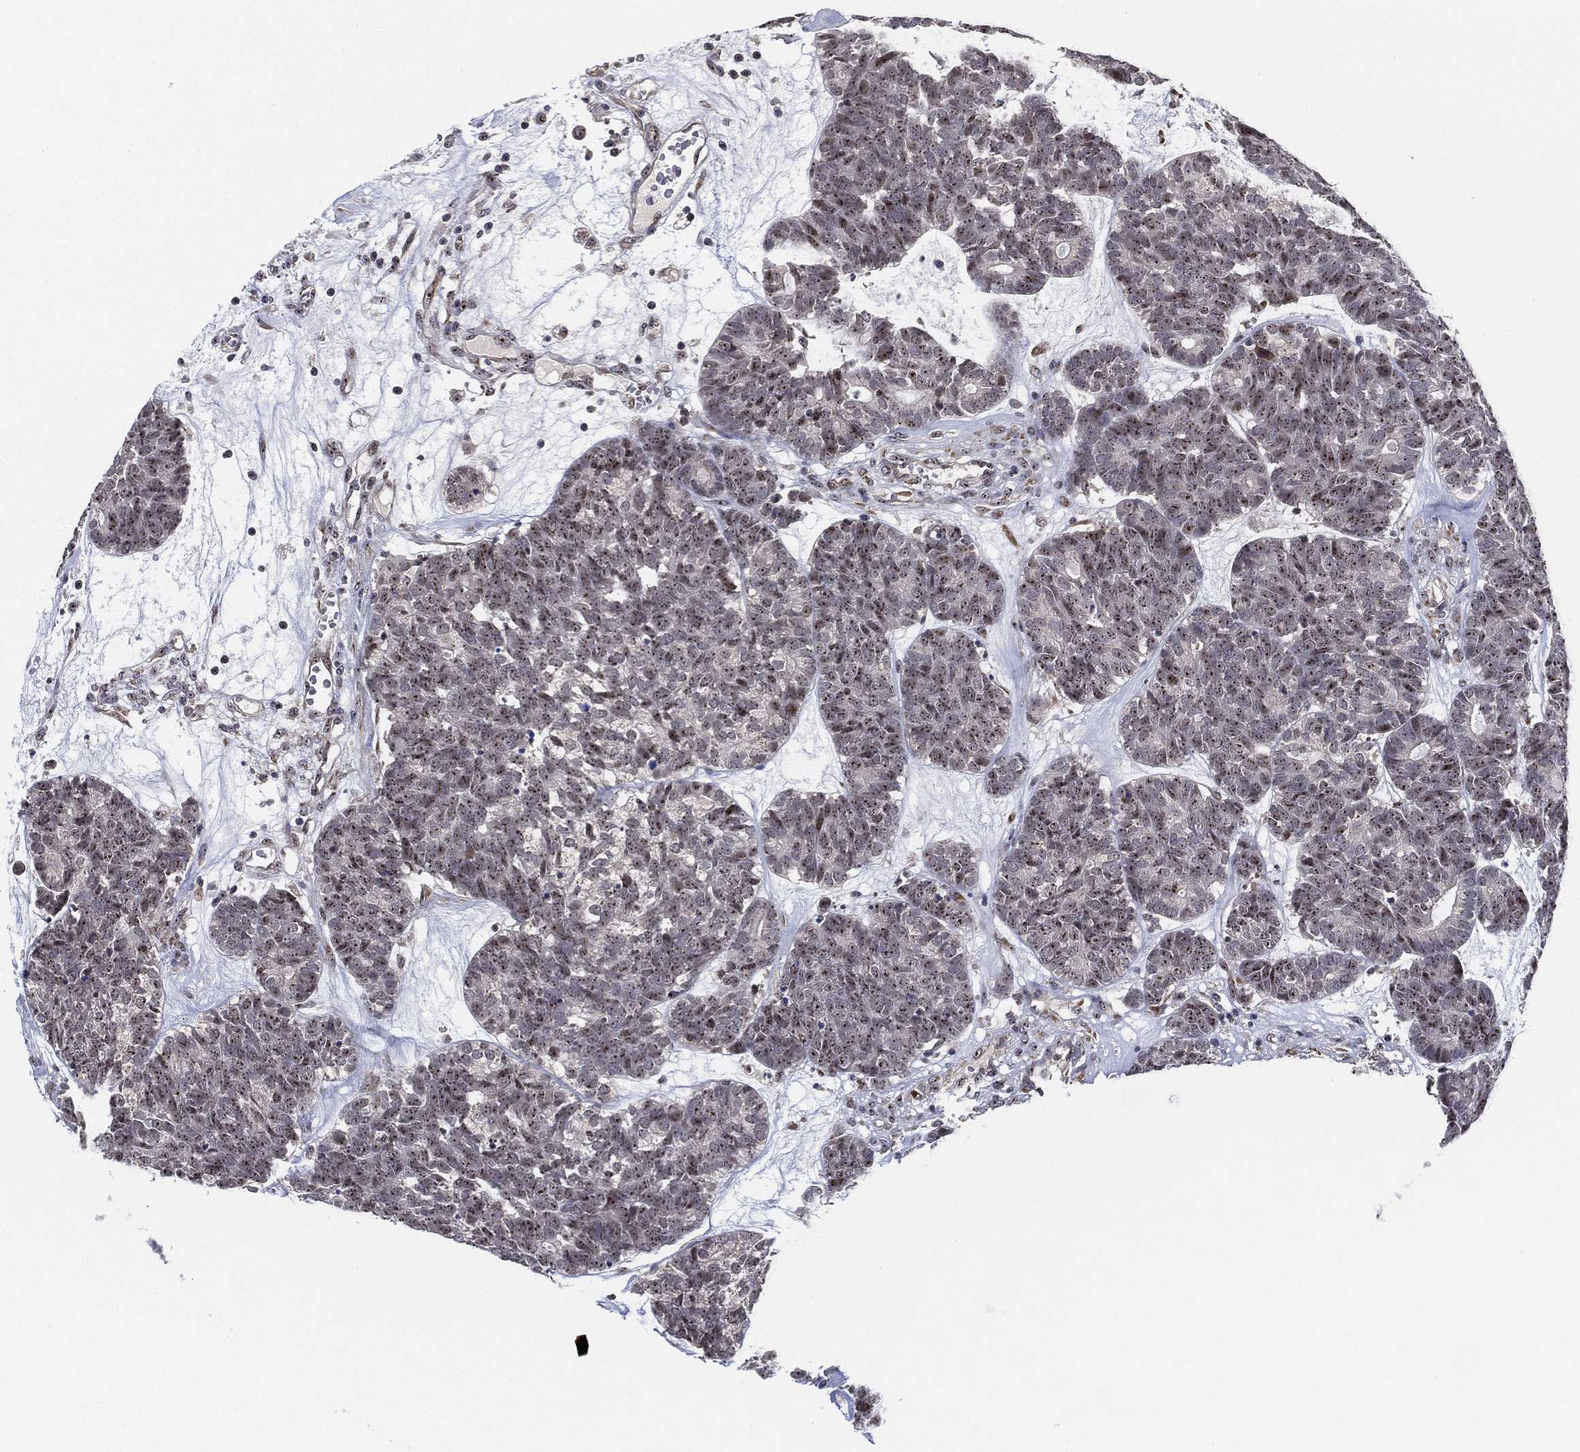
{"staining": {"intensity": "weak", "quantity": ">75%", "location": "nuclear"}, "tissue": "head and neck cancer", "cell_type": "Tumor cells", "image_type": "cancer", "snomed": [{"axis": "morphology", "description": "Adenocarcinoma, NOS"}, {"axis": "topography", "description": "Head-Neck"}], "caption": "Immunohistochemical staining of head and neck cancer shows low levels of weak nuclear expression in approximately >75% of tumor cells. (Stains: DAB (3,3'-diaminobenzidine) in brown, nuclei in blue, Microscopy: brightfield microscopy at high magnification).", "gene": "PPP1R16B", "patient": {"sex": "female", "age": 81}}